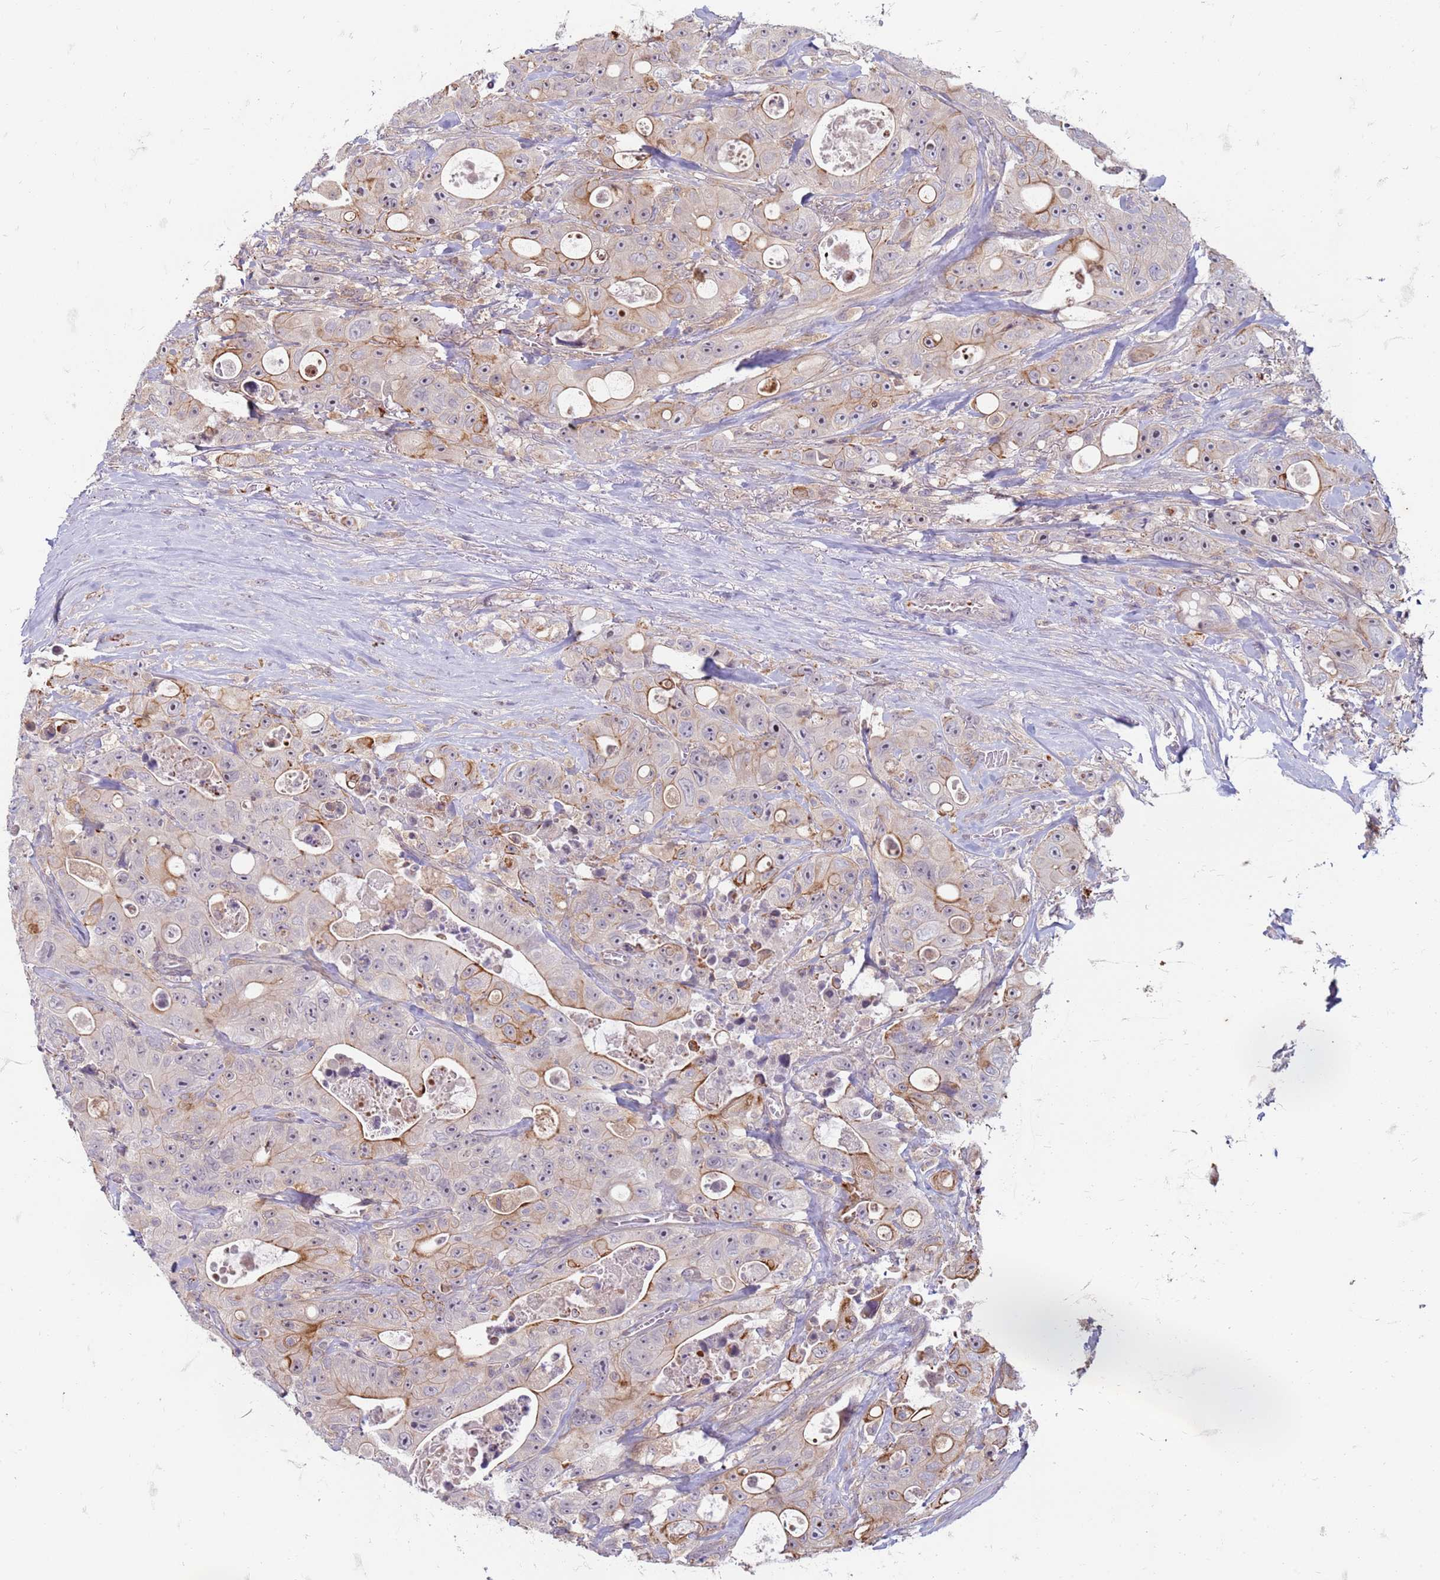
{"staining": {"intensity": "moderate", "quantity": "<25%", "location": "cytoplasmic/membranous,nuclear"}, "tissue": "colorectal cancer", "cell_type": "Tumor cells", "image_type": "cancer", "snomed": [{"axis": "morphology", "description": "Adenocarcinoma, NOS"}, {"axis": "topography", "description": "Colon"}], "caption": "This photomicrograph exhibits IHC staining of adenocarcinoma (colorectal), with low moderate cytoplasmic/membranous and nuclear positivity in about <25% of tumor cells.", "gene": "SLC15A3", "patient": {"sex": "female", "age": 46}}